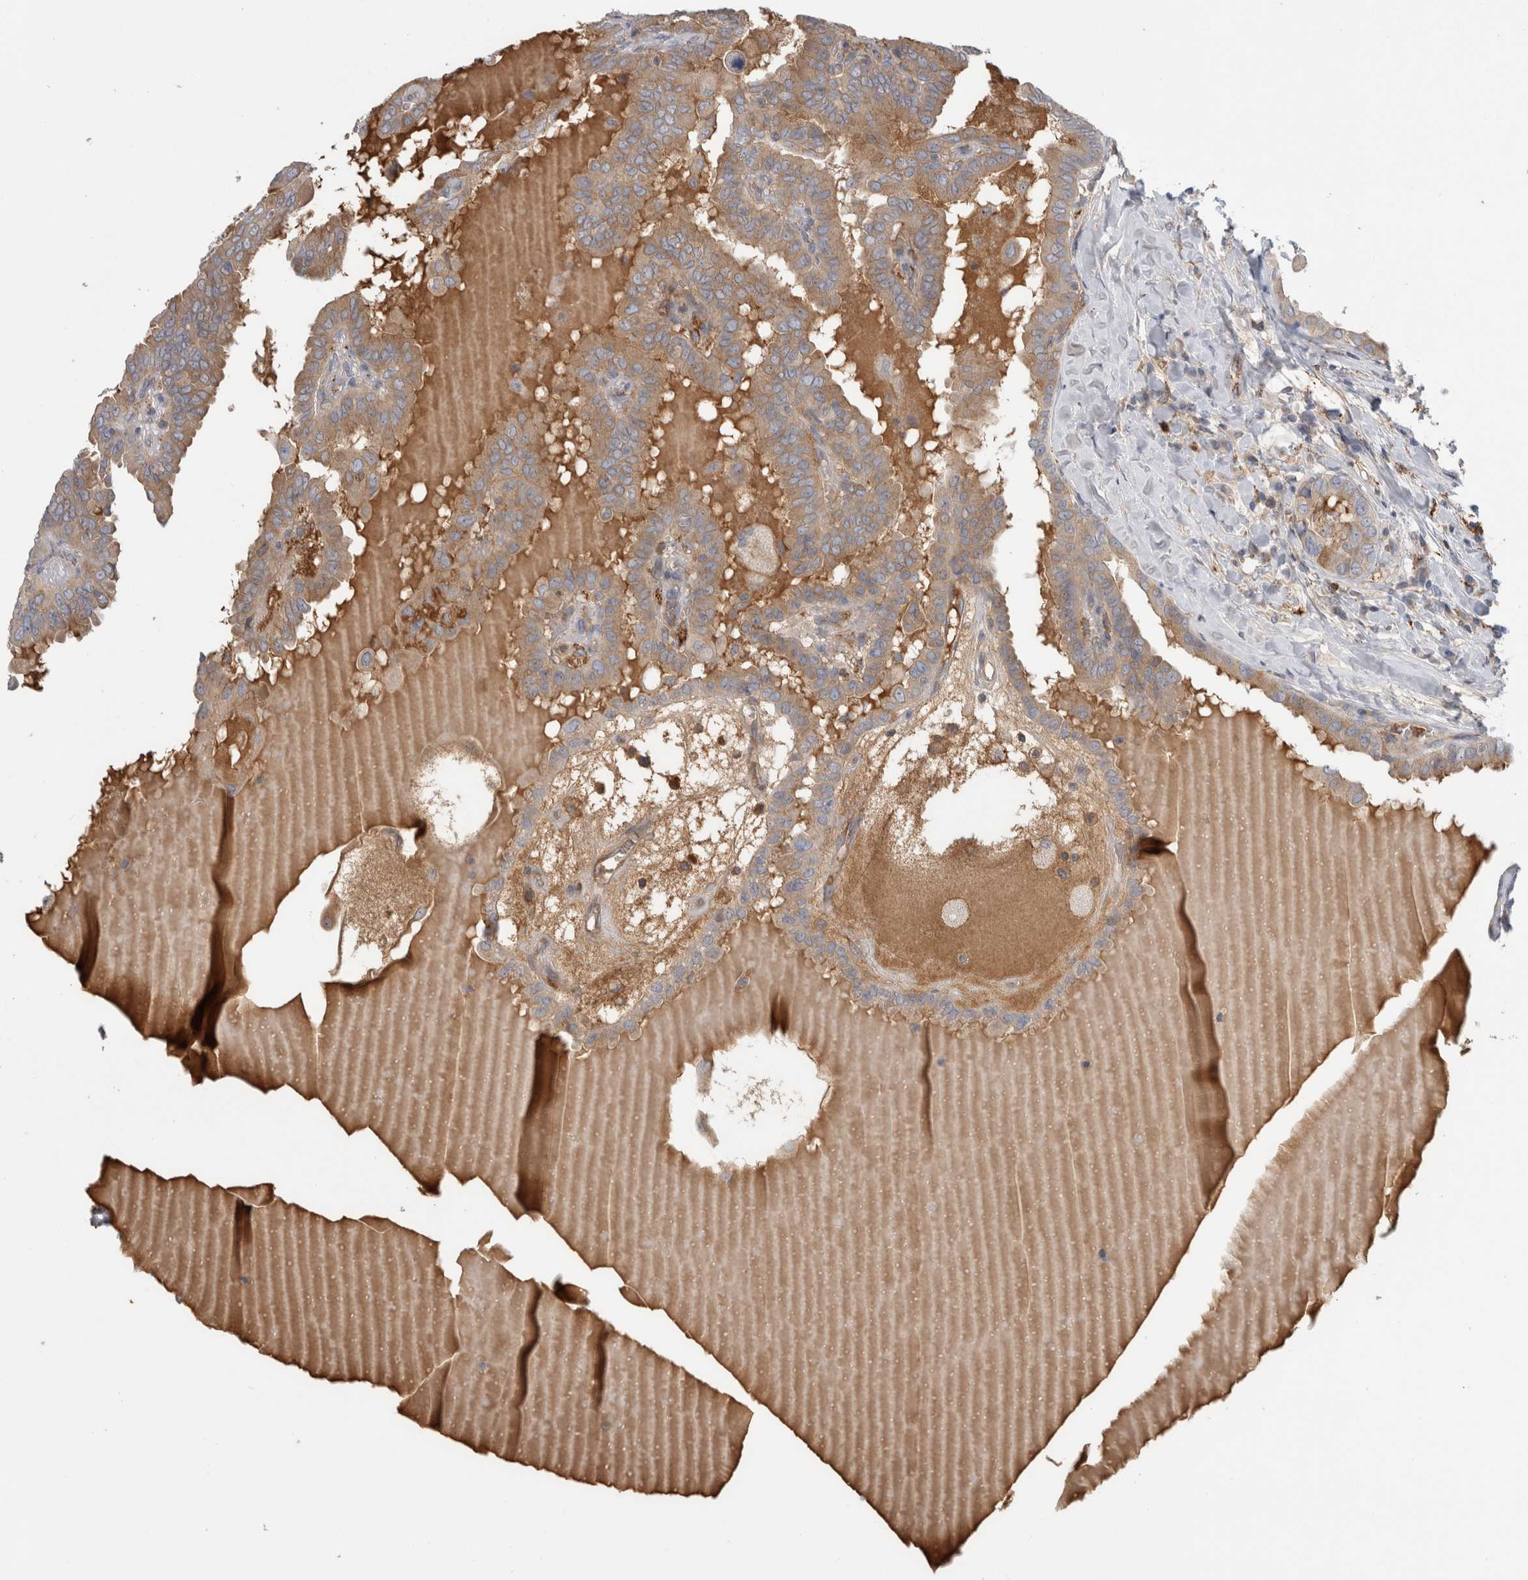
{"staining": {"intensity": "weak", "quantity": ">75%", "location": "cytoplasmic/membranous"}, "tissue": "thyroid cancer", "cell_type": "Tumor cells", "image_type": "cancer", "snomed": [{"axis": "morphology", "description": "Papillary adenocarcinoma, NOS"}, {"axis": "topography", "description": "Thyroid gland"}], "caption": "High-power microscopy captured an immunohistochemistry (IHC) micrograph of papillary adenocarcinoma (thyroid), revealing weak cytoplasmic/membranous expression in about >75% of tumor cells. (IHC, brightfield microscopy, high magnification).", "gene": "TBCE", "patient": {"sex": "male", "age": 33}}